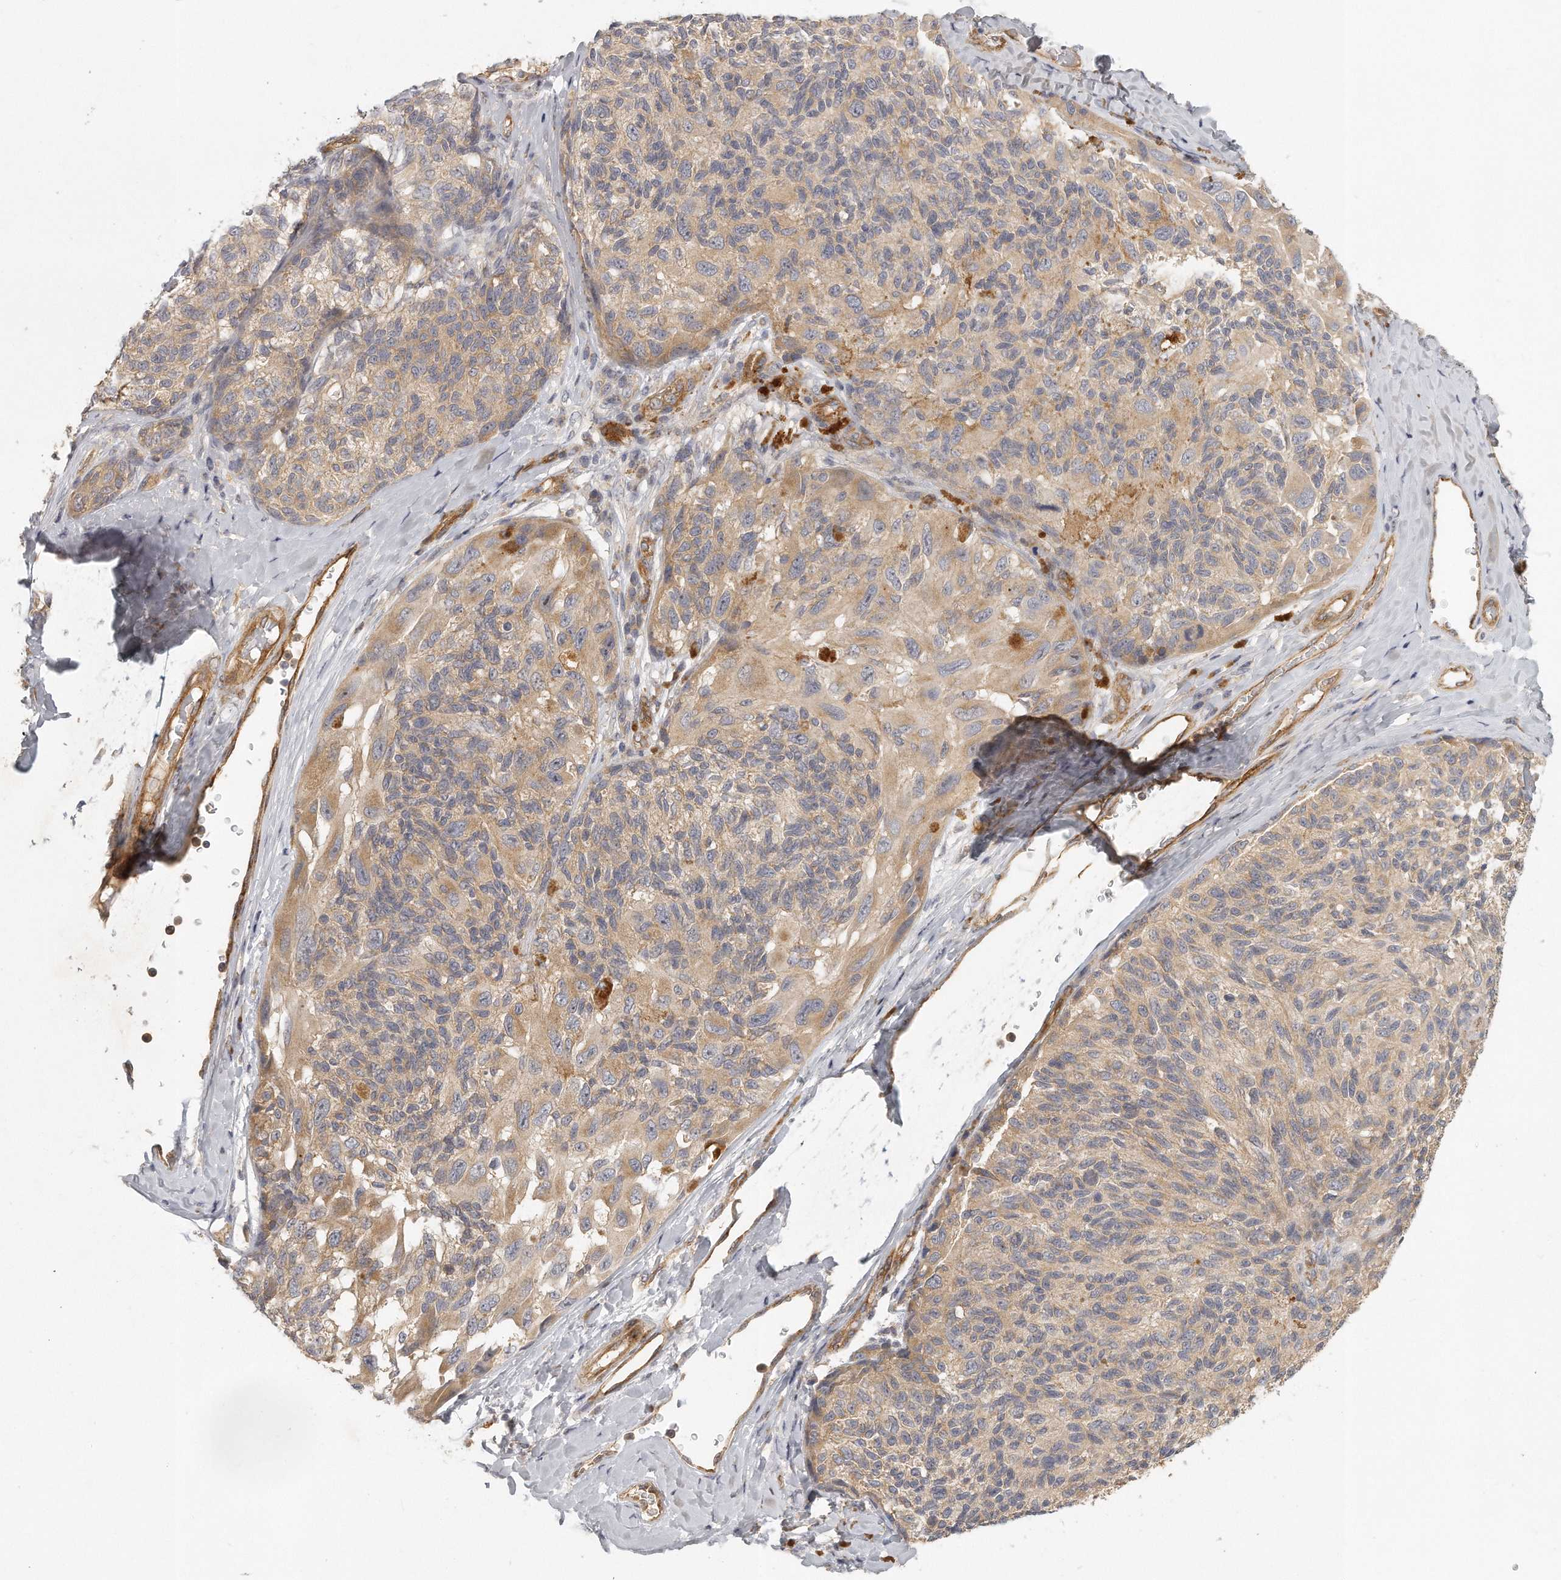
{"staining": {"intensity": "weak", "quantity": ">75%", "location": "cytoplasmic/membranous"}, "tissue": "melanoma", "cell_type": "Tumor cells", "image_type": "cancer", "snomed": [{"axis": "morphology", "description": "Malignant melanoma, NOS"}, {"axis": "topography", "description": "Skin"}], "caption": "Tumor cells exhibit low levels of weak cytoplasmic/membranous expression in approximately >75% of cells in melanoma. (DAB = brown stain, brightfield microscopy at high magnification).", "gene": "MTERF4", "patient": {"sex": "female", "age": 73}}